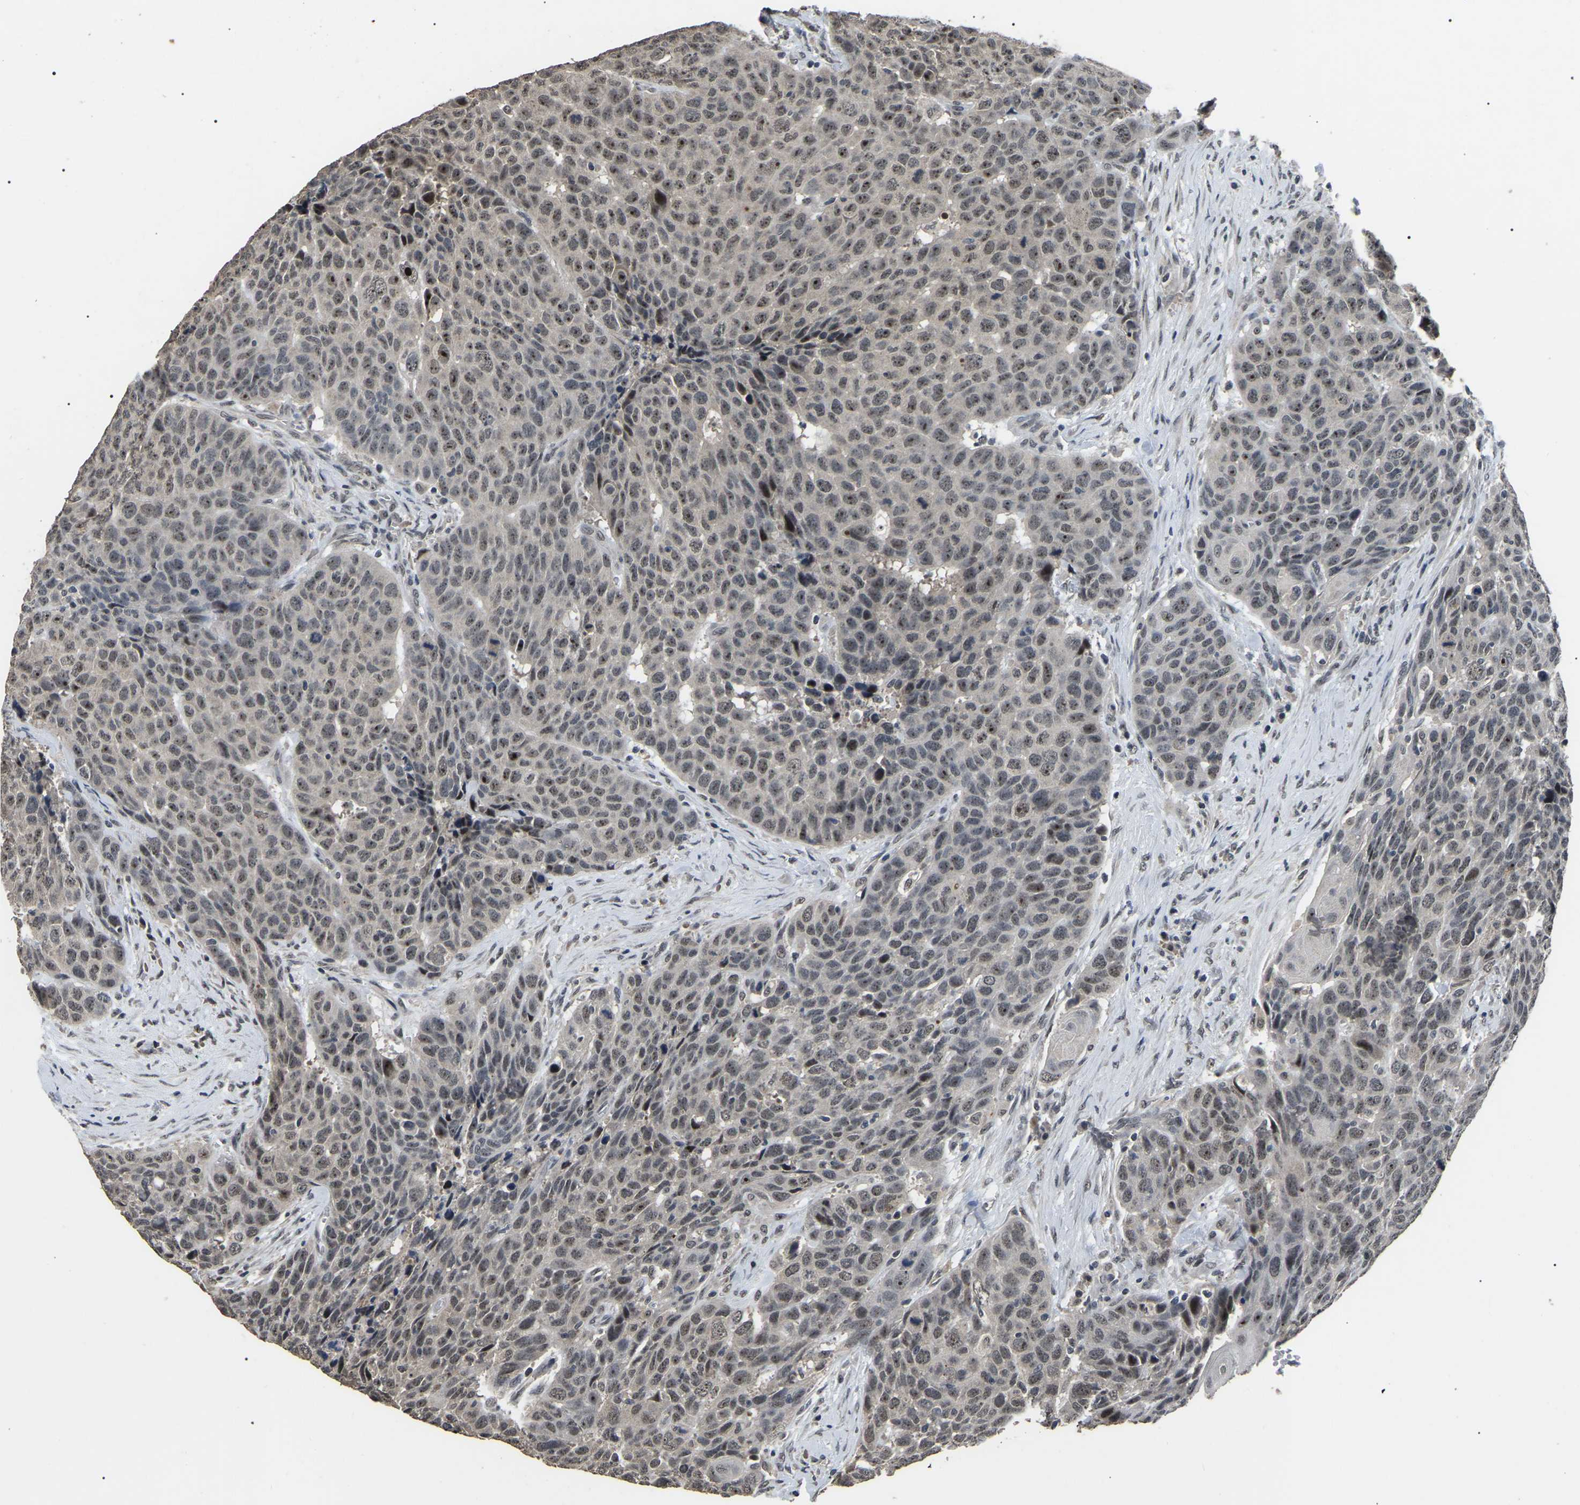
{"staining": {"intensity": "weak", "quantity": ">75%", "location": "nuclear"}, "tissue": "head and neck cancer", "cell_type": "Tumor cells", "image_type": "cancer", "snomed": [{"axis": "morphology", "description": "Squamous cell carcinoma, NOS"}, {"axis": "topography", "description": "Head-Neck"}], "caption": "The photomicrograph shows staining of head and neck squamous cell carcinoma, revealing weak nuclear protein positivity (brown color) within tumor cells. The staining was performed using DAB to visualize the protein expression in brown, while the nuclei were stained in blue with hematoxylin (Magnification: 20x).", "gene": "PPM1E", "patient": {"sex": "male", "age": 66}}